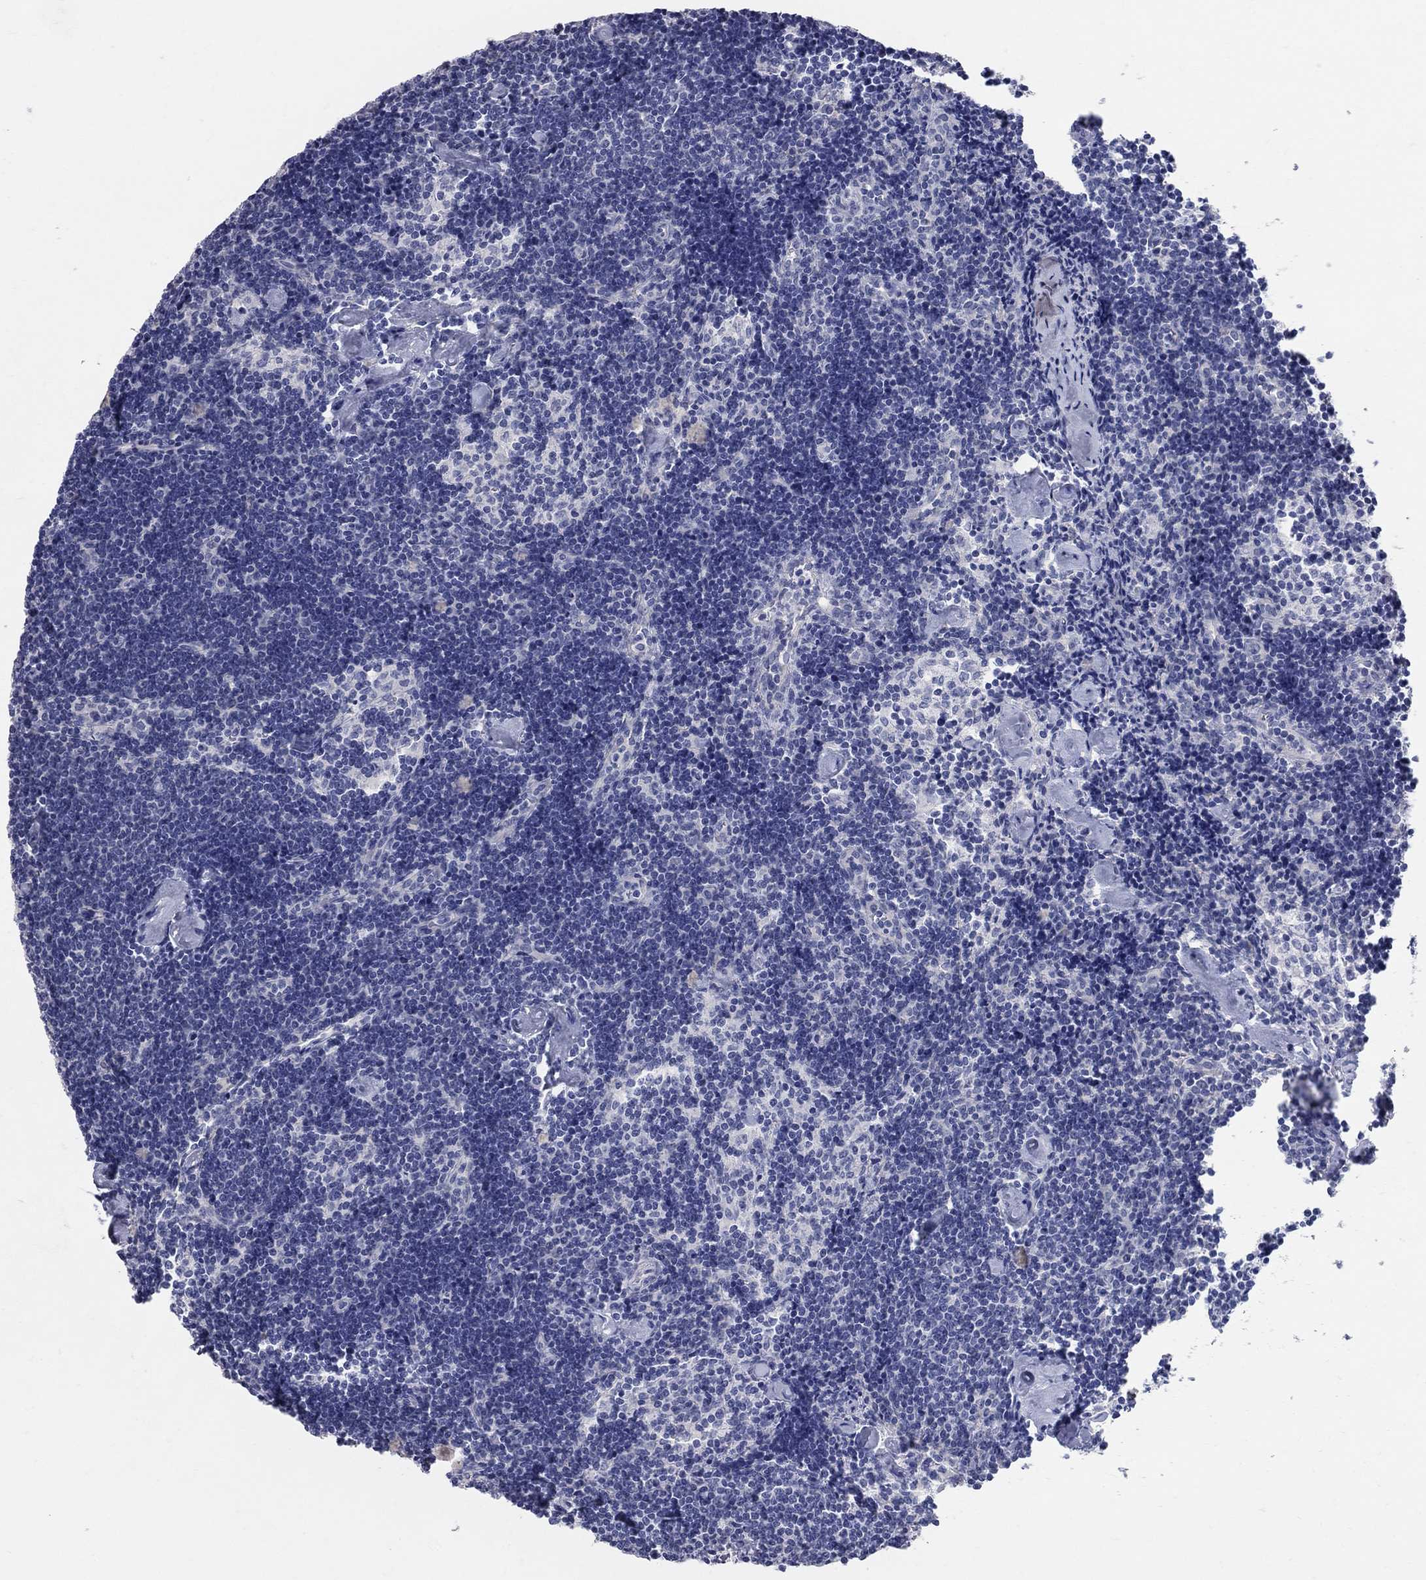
{"staining": {"intensity": "negative", "quantity": "none", "location": "none"}, "tissue": "lymph node", "cell_type": "Germinal center cells", "image_type": "normal", "snomed": [{"axis": "morphology", "description": "Normal tissue, NOS"}, {"axis": "topography", "description": "Lymph node"}], "caption": "This image is of normal lymph node stained with IHC to label a protein in brown with the nuclei are counter-stained blue. There is no positivity in germinal center cells. (DAB (3,3'-diaminobenzidine) immunohistochemistry, high magnification).", "gene": "AOX1", "patient": {"sex": "female", "age": 42}}